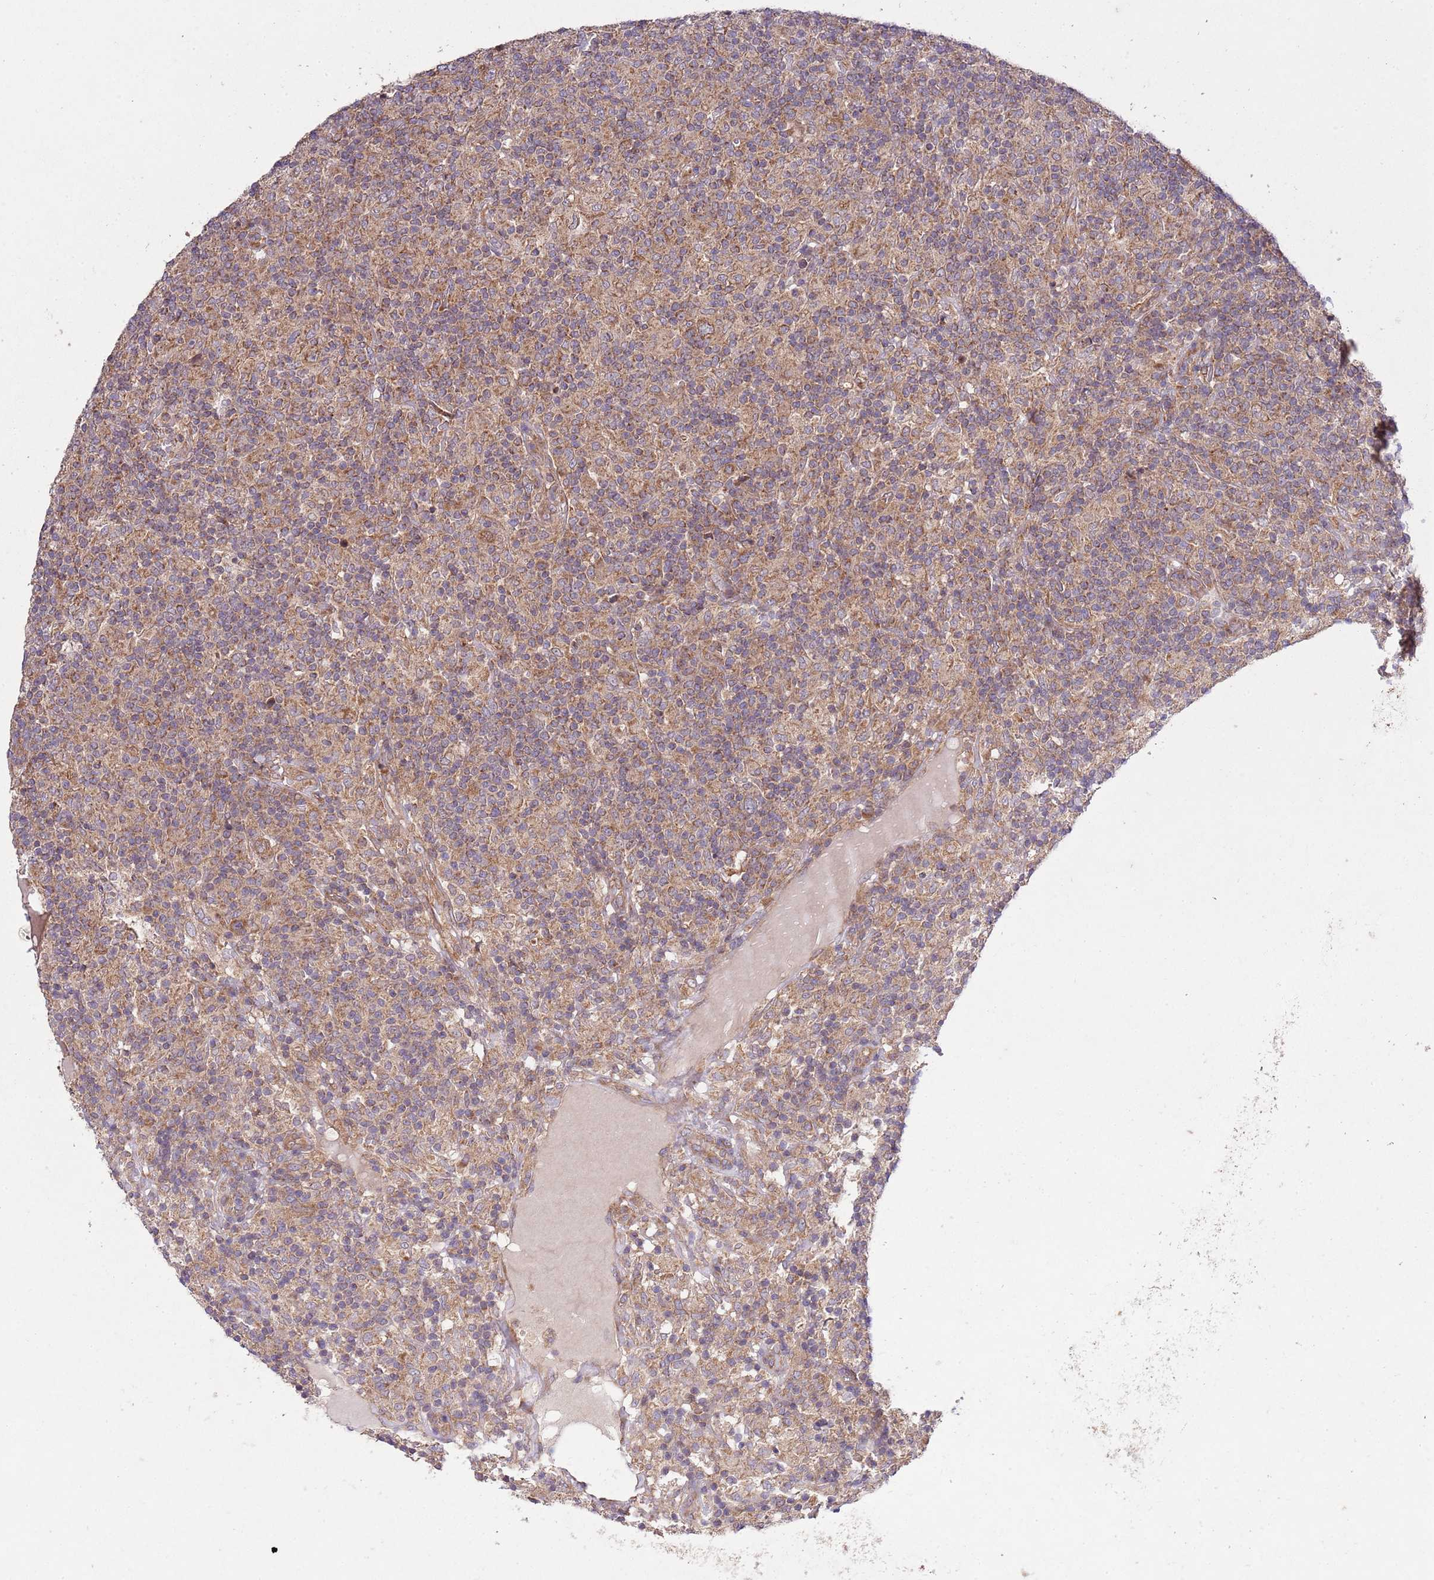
{"staining": {"intensity": "moderate", "quantity": ">75%", "location": "cytoplasmic/membranous"}, "tissue": "lymphoma", "cell_type": "Tumor cells", "image_type": "cancer", "snomed": [{"axis": "morphology", "description": "Hodgkin's disease, NOS"}, {"axis": "topography", "description": "Lymph node"}], "caption": "Immunohistochemical staining of human Hodgkin's disease exhibits moderate cytoplasmic/membranous protein expression in approximately >75% of tumor cells.", "gene": "MFNG", "patient": {"sex": "male", "age": 70}}